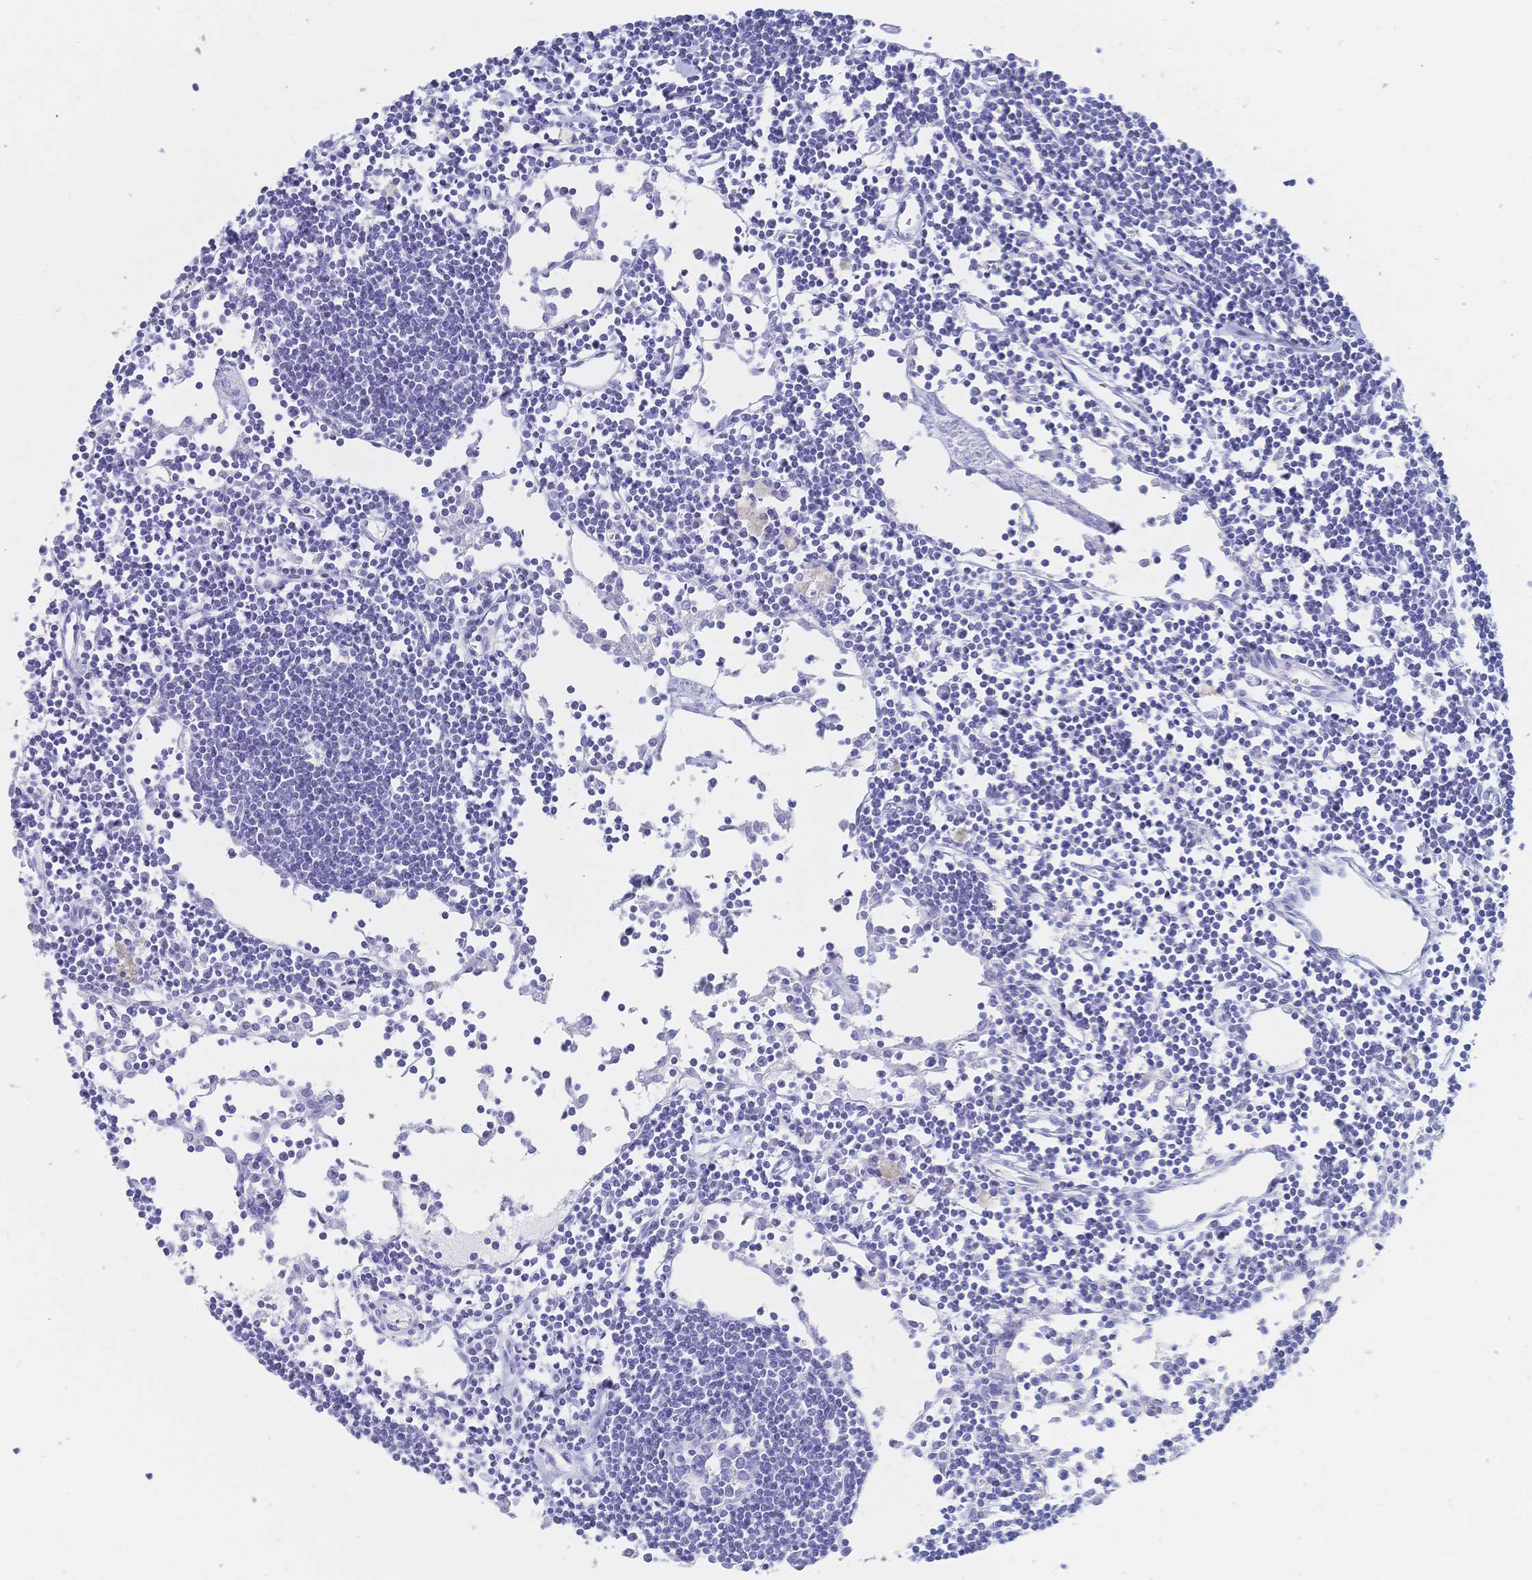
{"staining": {"intensity": "negative", "quantity": "none", "location": "none"}, "tissue": "lymph node", "cell_type": "Germinal center cells", "image_type": "normal", "snomed": [{"axis": "morphology", "description": "Normal tissue, NOS"}, {"axis": "topography", "description": "Lymph node"}], "caption": "This is a image of immunohistochemistry (IHC) staining of benign lymph node, which shows no staining in germinal center cells. Nuclei are stained in blue.", "gene": "MEP1B", "patient": {"sex": "female", "age": 65}}